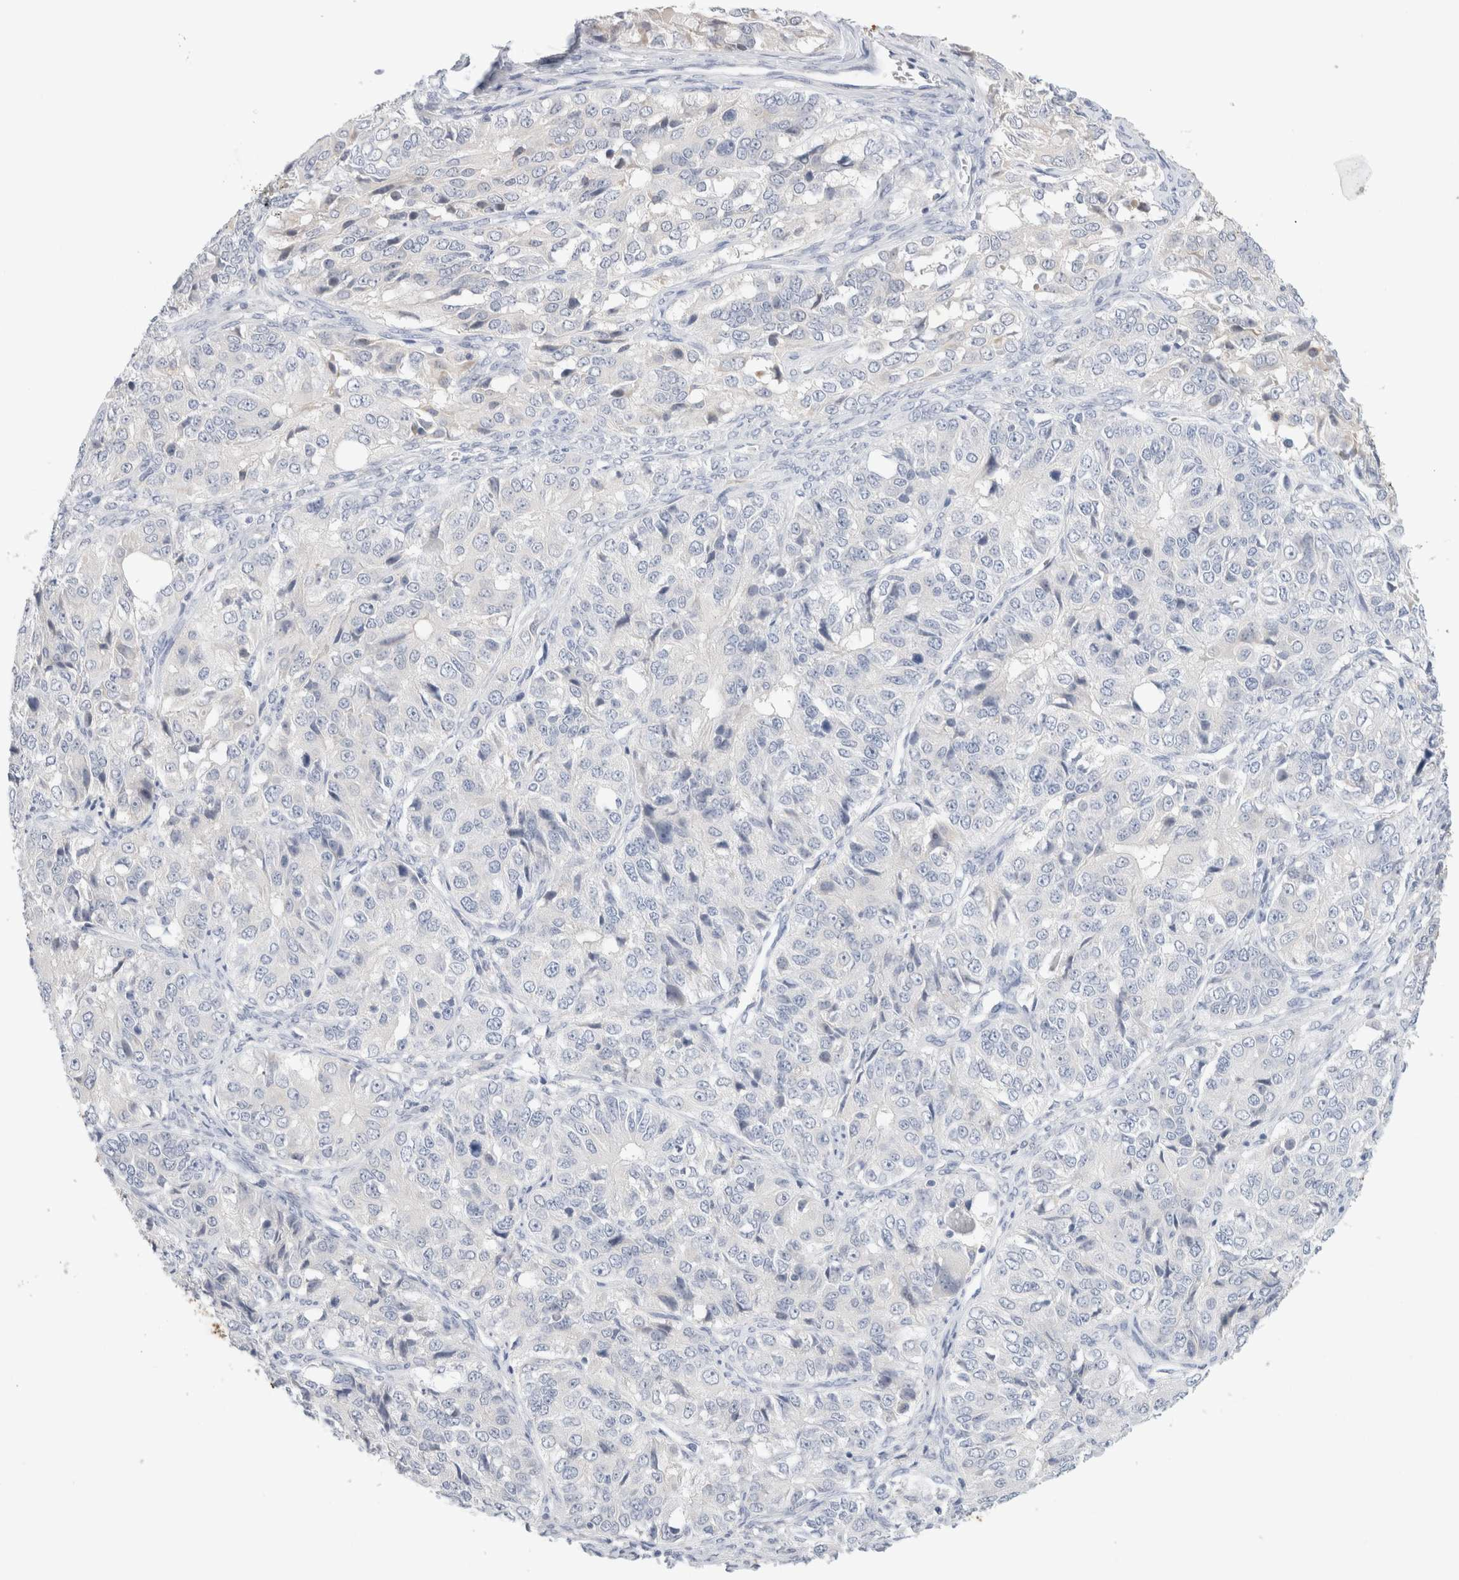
{"staining": {"intensity": "negative", "quantity": "none", "location": "none"}, "tissue": "ovarian cancer", "cell_type": "Tumor cells", "image_type": "cancer", "snomed": [{"axis": "morphology", "description": "Carcinoma, endometroid"}, {"axis": "topography", "description": "Ovary"}], "caption": "High magnification brightfield microscopy of ovarian endometroid carcinoma stained with DAB (brown) and counterstained with hematoxylin (blue): tumor cells show no significant expression. (DAB (3,3'-diaminobenzidine) IHC with hematoxylin counter stain).", "gene": "ADAM30", "patient": {"sex": "female", "age": 51}}